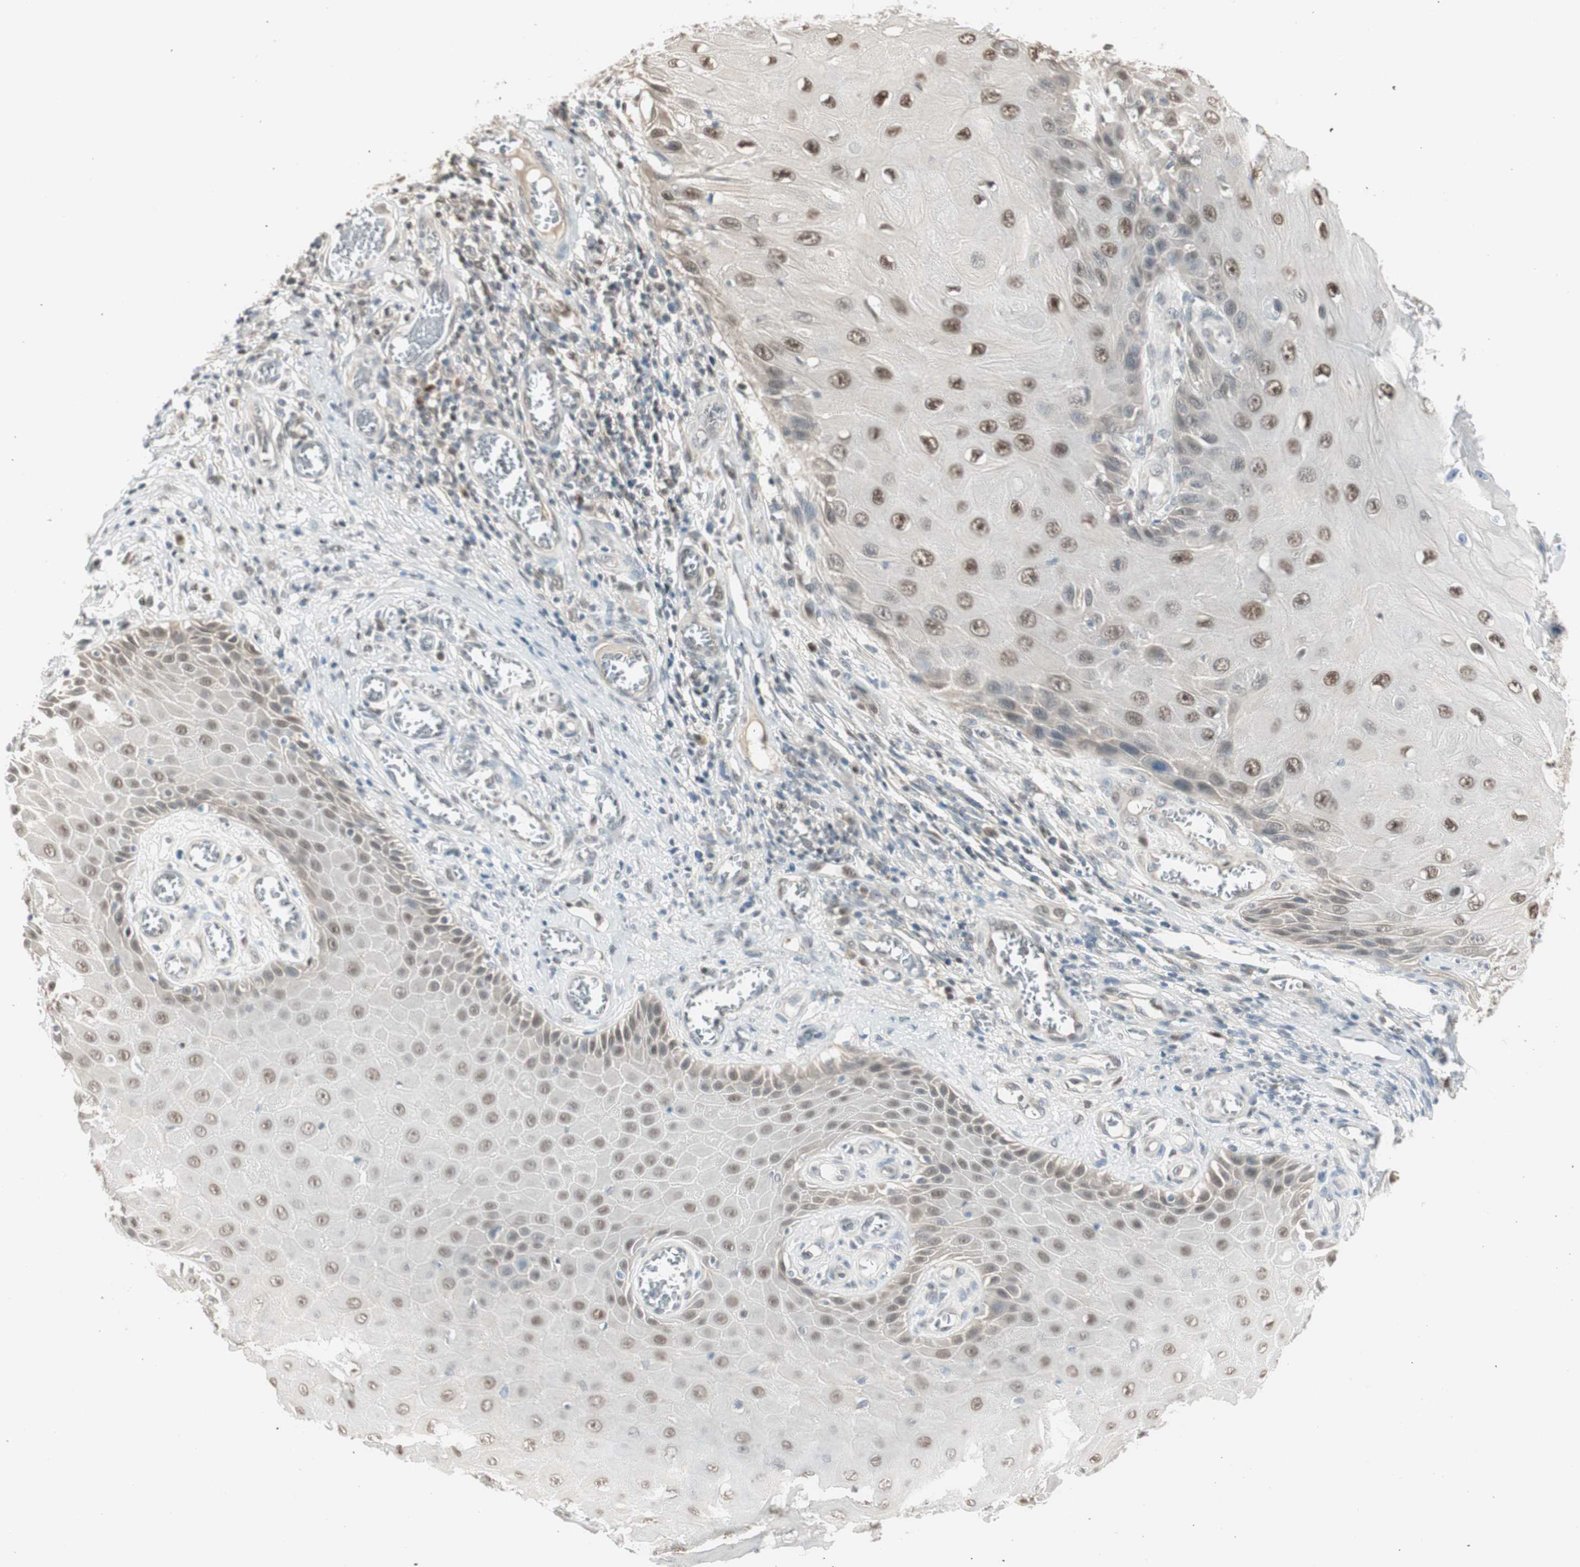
{"staining": {"intensity": "moderate", "quantity": ">75%", "location": "nuclear"}, "tissue": "skin cancer", "cell_type": "Tumor cells", "image_type": "cancer", "snomed": [{"axis": "morphology", "description": "Squamous cell carcinoma, NOS"}, {"axis": "topography", "description": "Skin"}], "caption": "A high-resolution histopathology image shows immunohistochemistry staining of skin cancer (squamous cell carcinoma), which reveals moderate nuclear expression in about >75% of tumor cells.", "gene": "LONP2", "patient": {"sex": "female", "age": 73}}